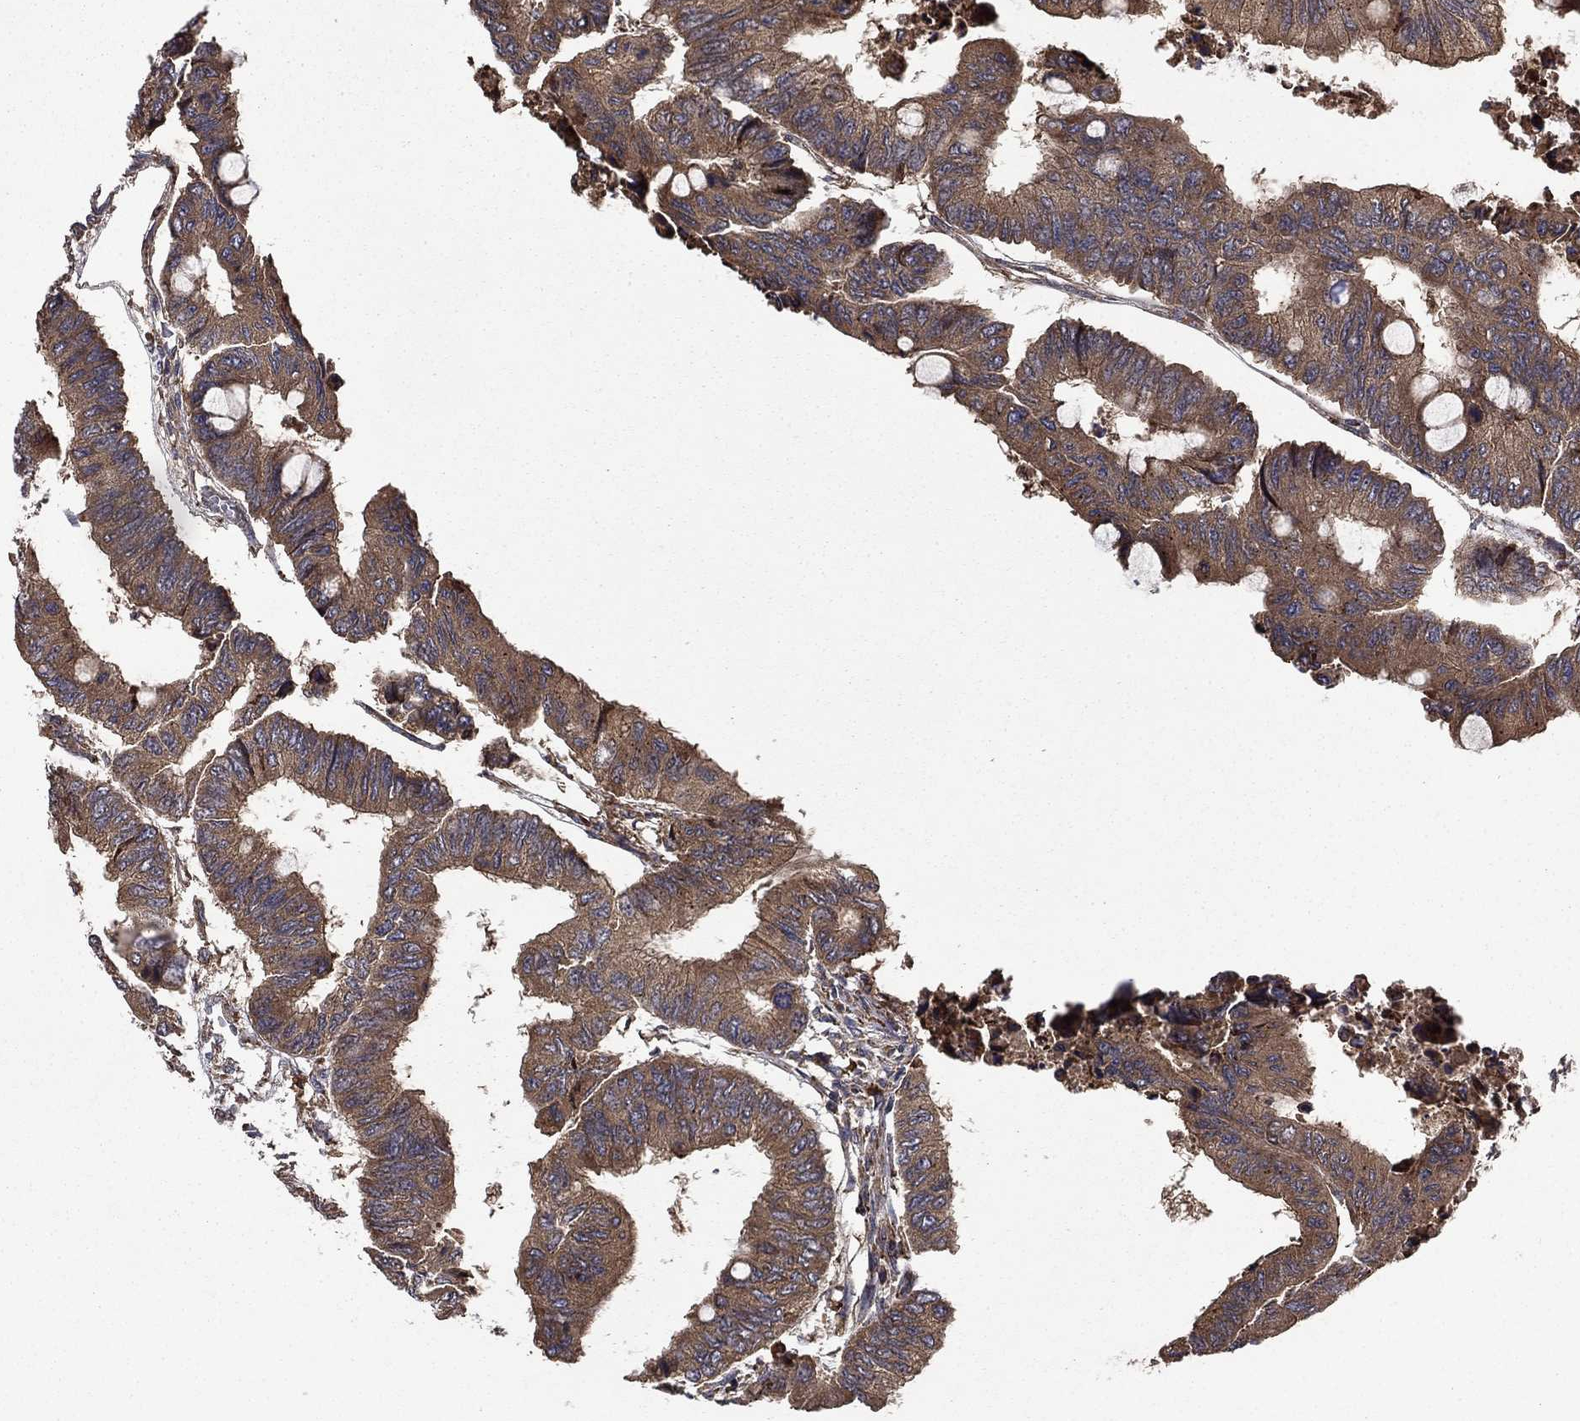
{"staining": {"intensity": "strong", "quantity": ">75%", "location": "cytoplasmic/membranous"}, "tissue": "colorectal cancer", "cell_type": "Tumor cells", "image_type": "cancer", "snomed": [{"axis": "morphology", "description": "Normal tissue, NOS"}, {"axis": "morphology", "description": "Adenocarcinoma, NOS"}, {"axis": "topography", "description": "Rectum"}, {"axis": "topography", "description": "Peripheral nerve tissue"}], "caption": "A brown stain highlights strong cytoplasmic/membranous staining of a protein in human adenocarcinoma (colorectal) tumor cells.", "gene": "BABAM2", "patient": {"sex": "male", "age": 92}}